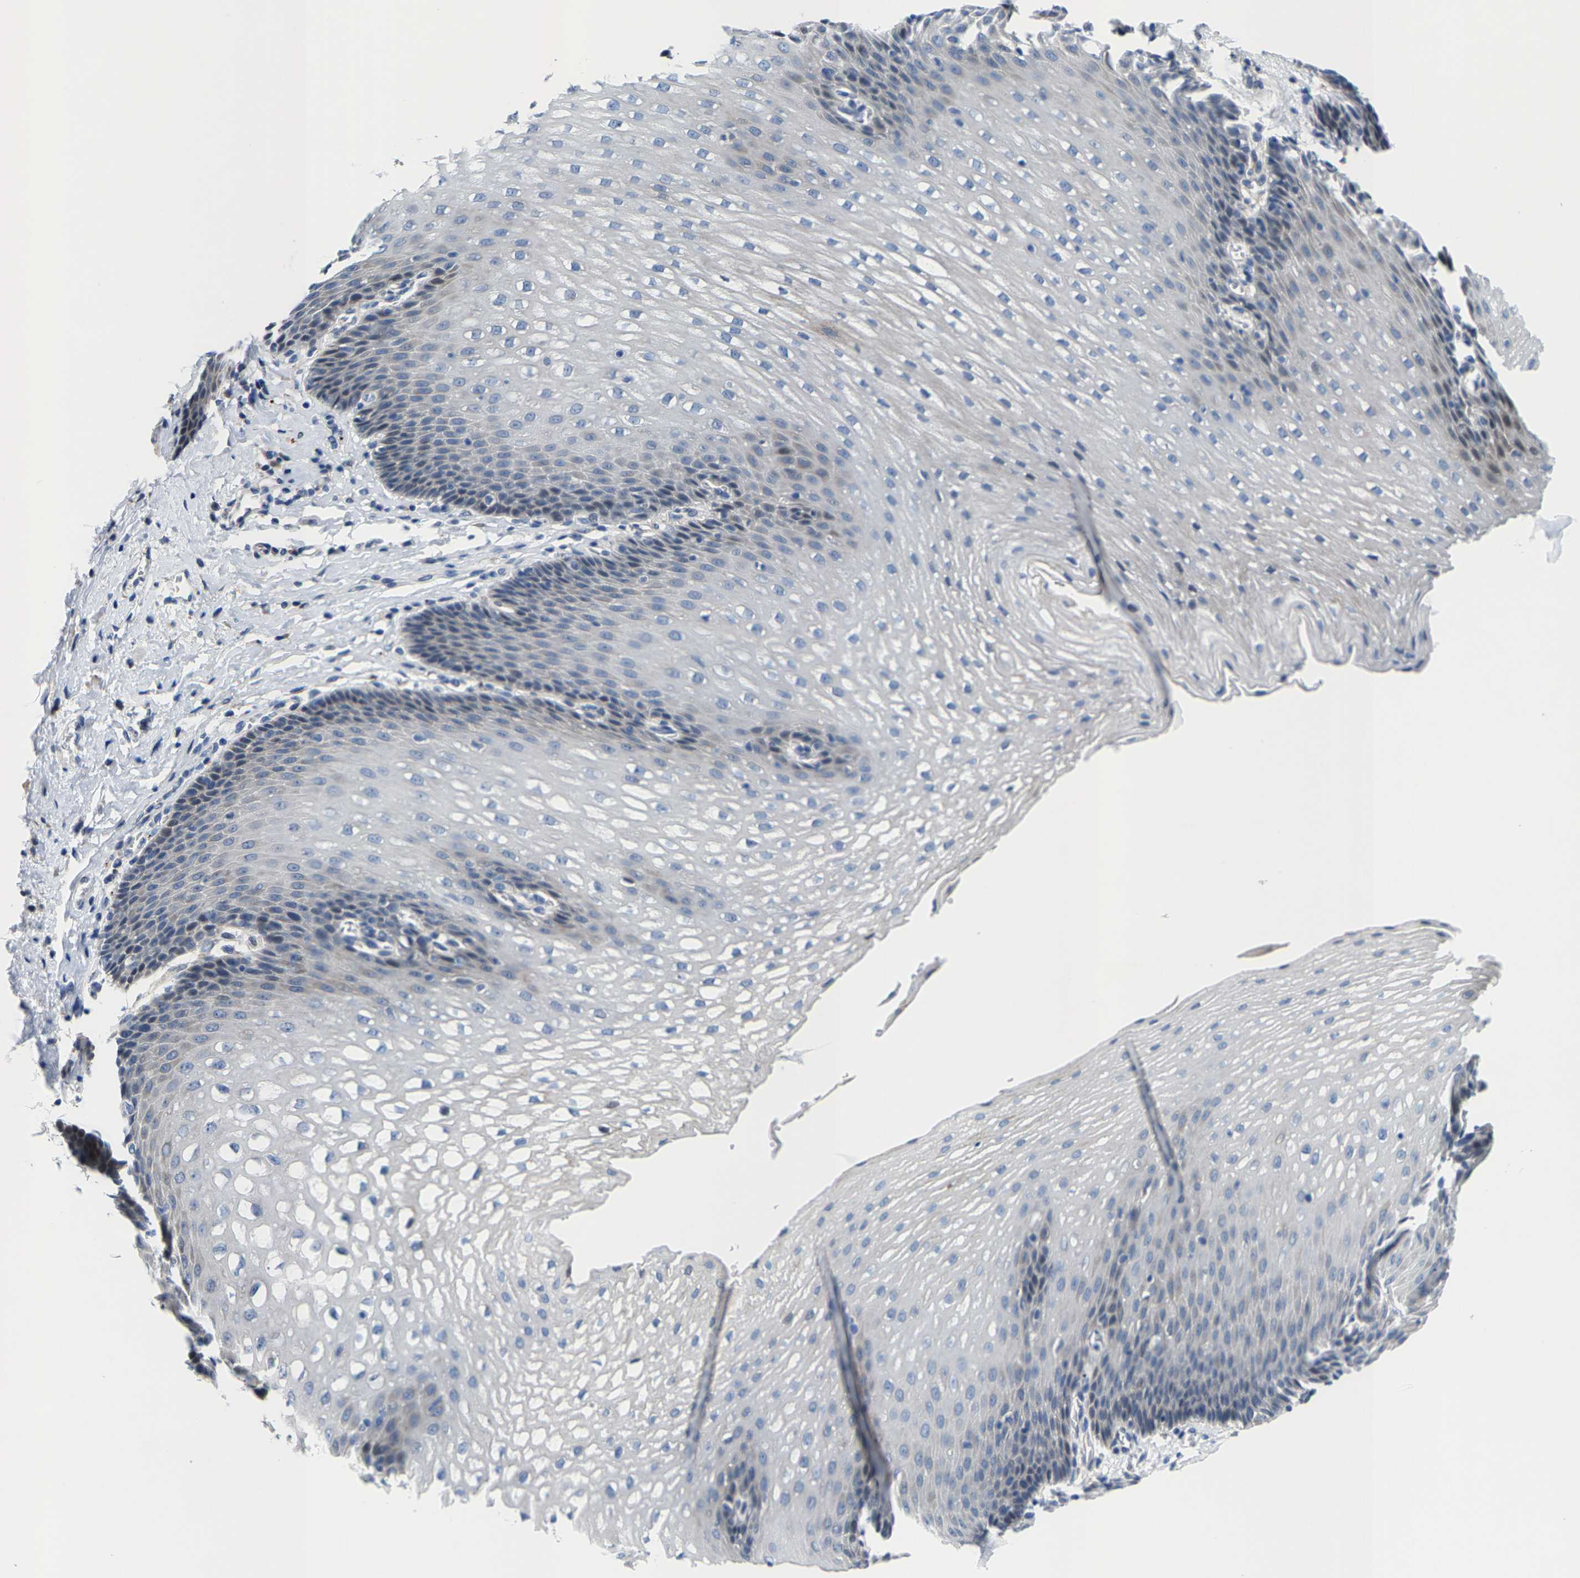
{"staining": {"intensity": "negative", "quantity": "none", "location": "none"}, "tissue": "esophagus", "cell_type": "Squamous epithelial cells", "image_type": "normal", "snomed": [{"axis": "morphology", "description": "Normal tissue, NOS"}, {"axis": "topography", "description": "Esophagus"}], "caption": "Immunohistochemistry (IHC) of benign human esophagus exhibits no expression in squamous epithelial cells. The staining was performed using DAB to visualize the protein expression in brown, while the nuclei were stained in blue with hematoxylin (Magnification: 20x).", "gene": "KLHL1", "patient": {"sex": "male", "age": 48}}